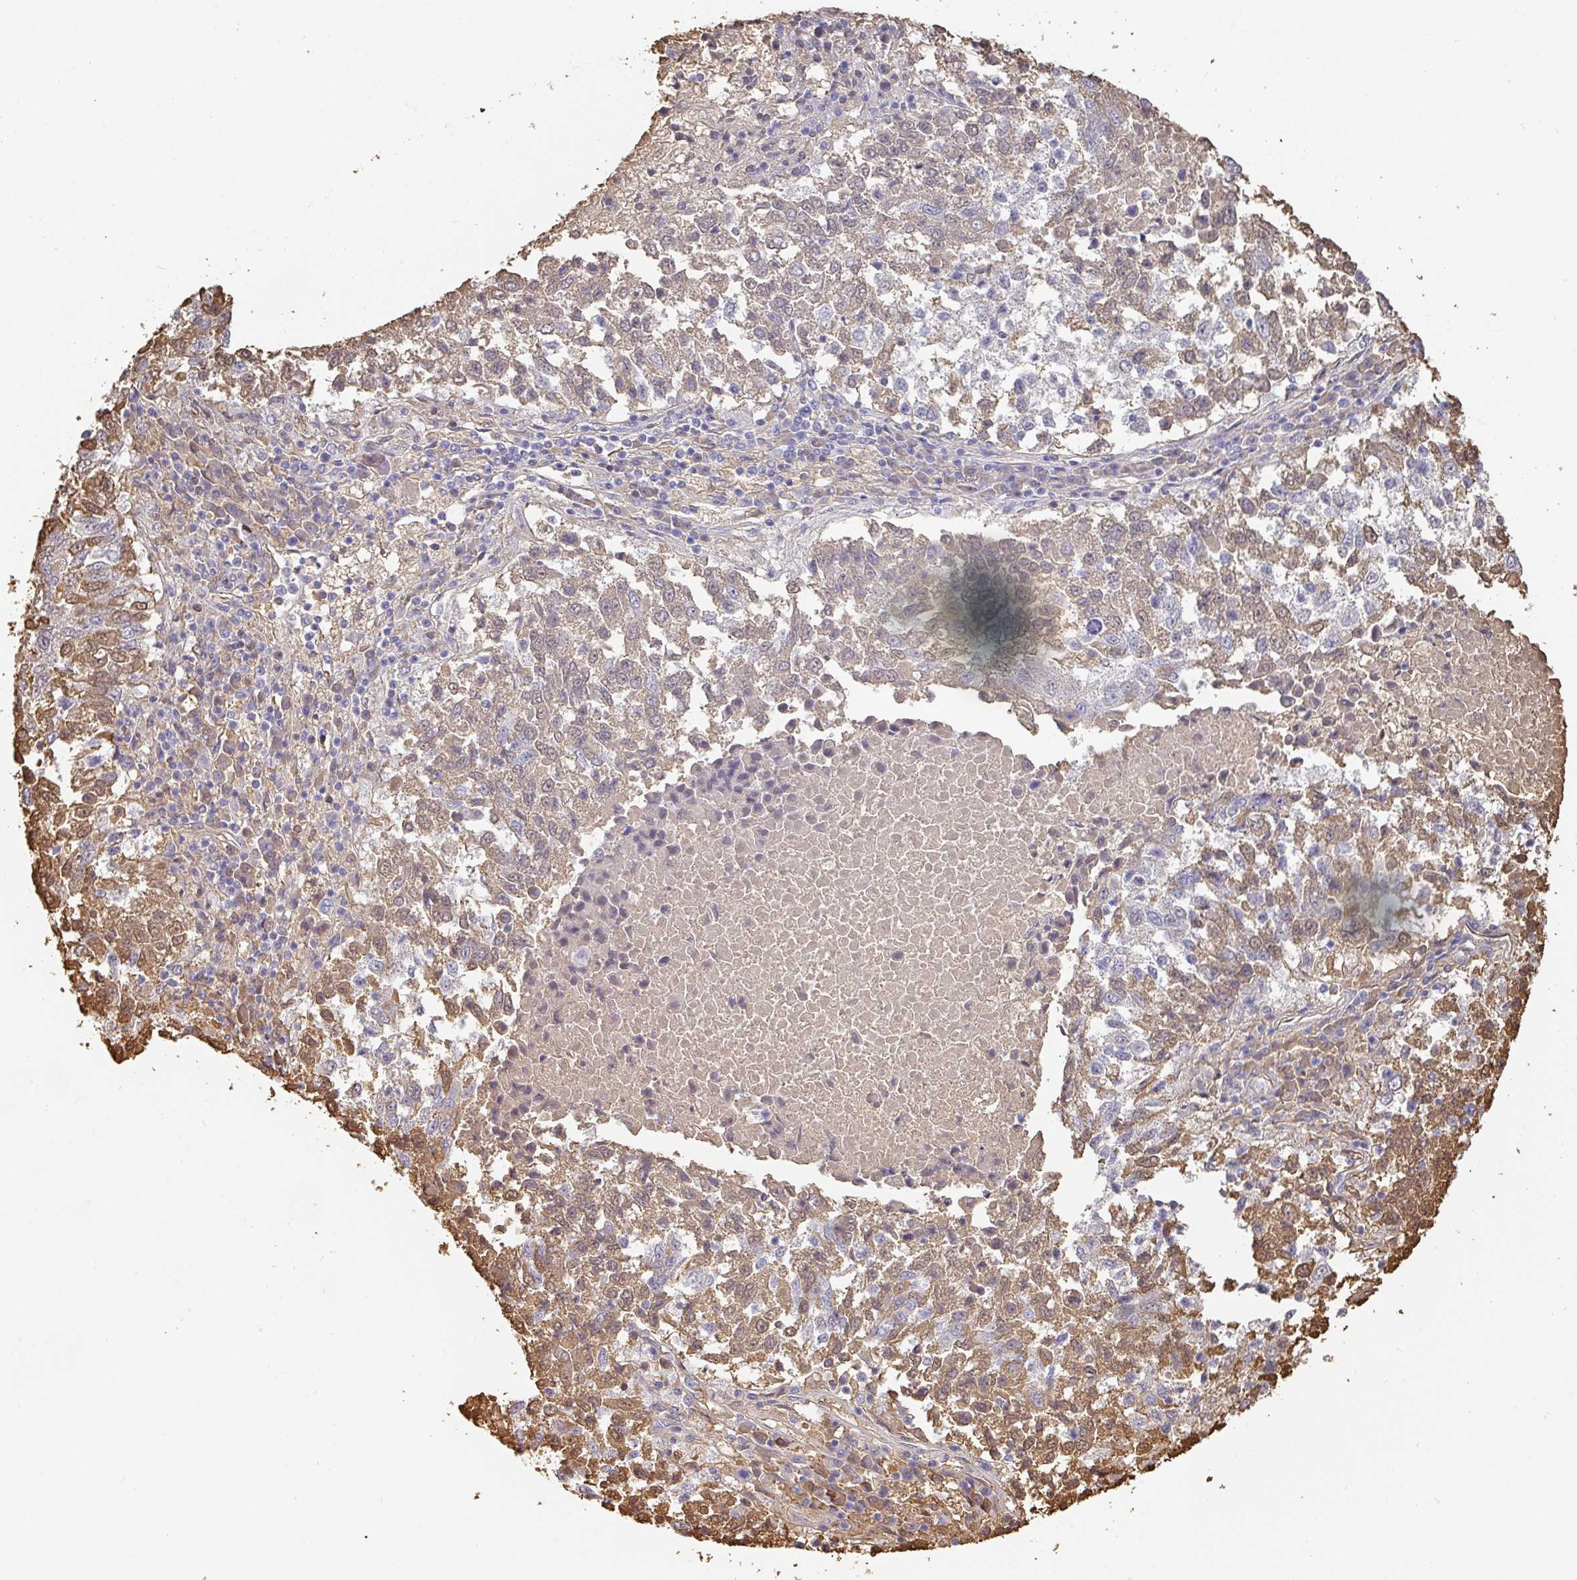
{"staining": {"intensity": "moderate", "quantity": "25%-75%", "location": "cytoplasmic/membranous"}, "tissue": "lung cancer", "cell_type": "Tumor cells", "image_type": "cancer", "snomed": [{"axis": "morphology", "description": "Squamous cell carcinoma, NOS"}, {"axis": "topography", "description": "Lung"}], "caption": "Human lung cancer stained with a brown dye displays moderate cytoplasmic/membranous positive positivity in about 25%-75% of tumor cells.", "gene": "ALB", "patient": {"sex": "male", "age": 73}}